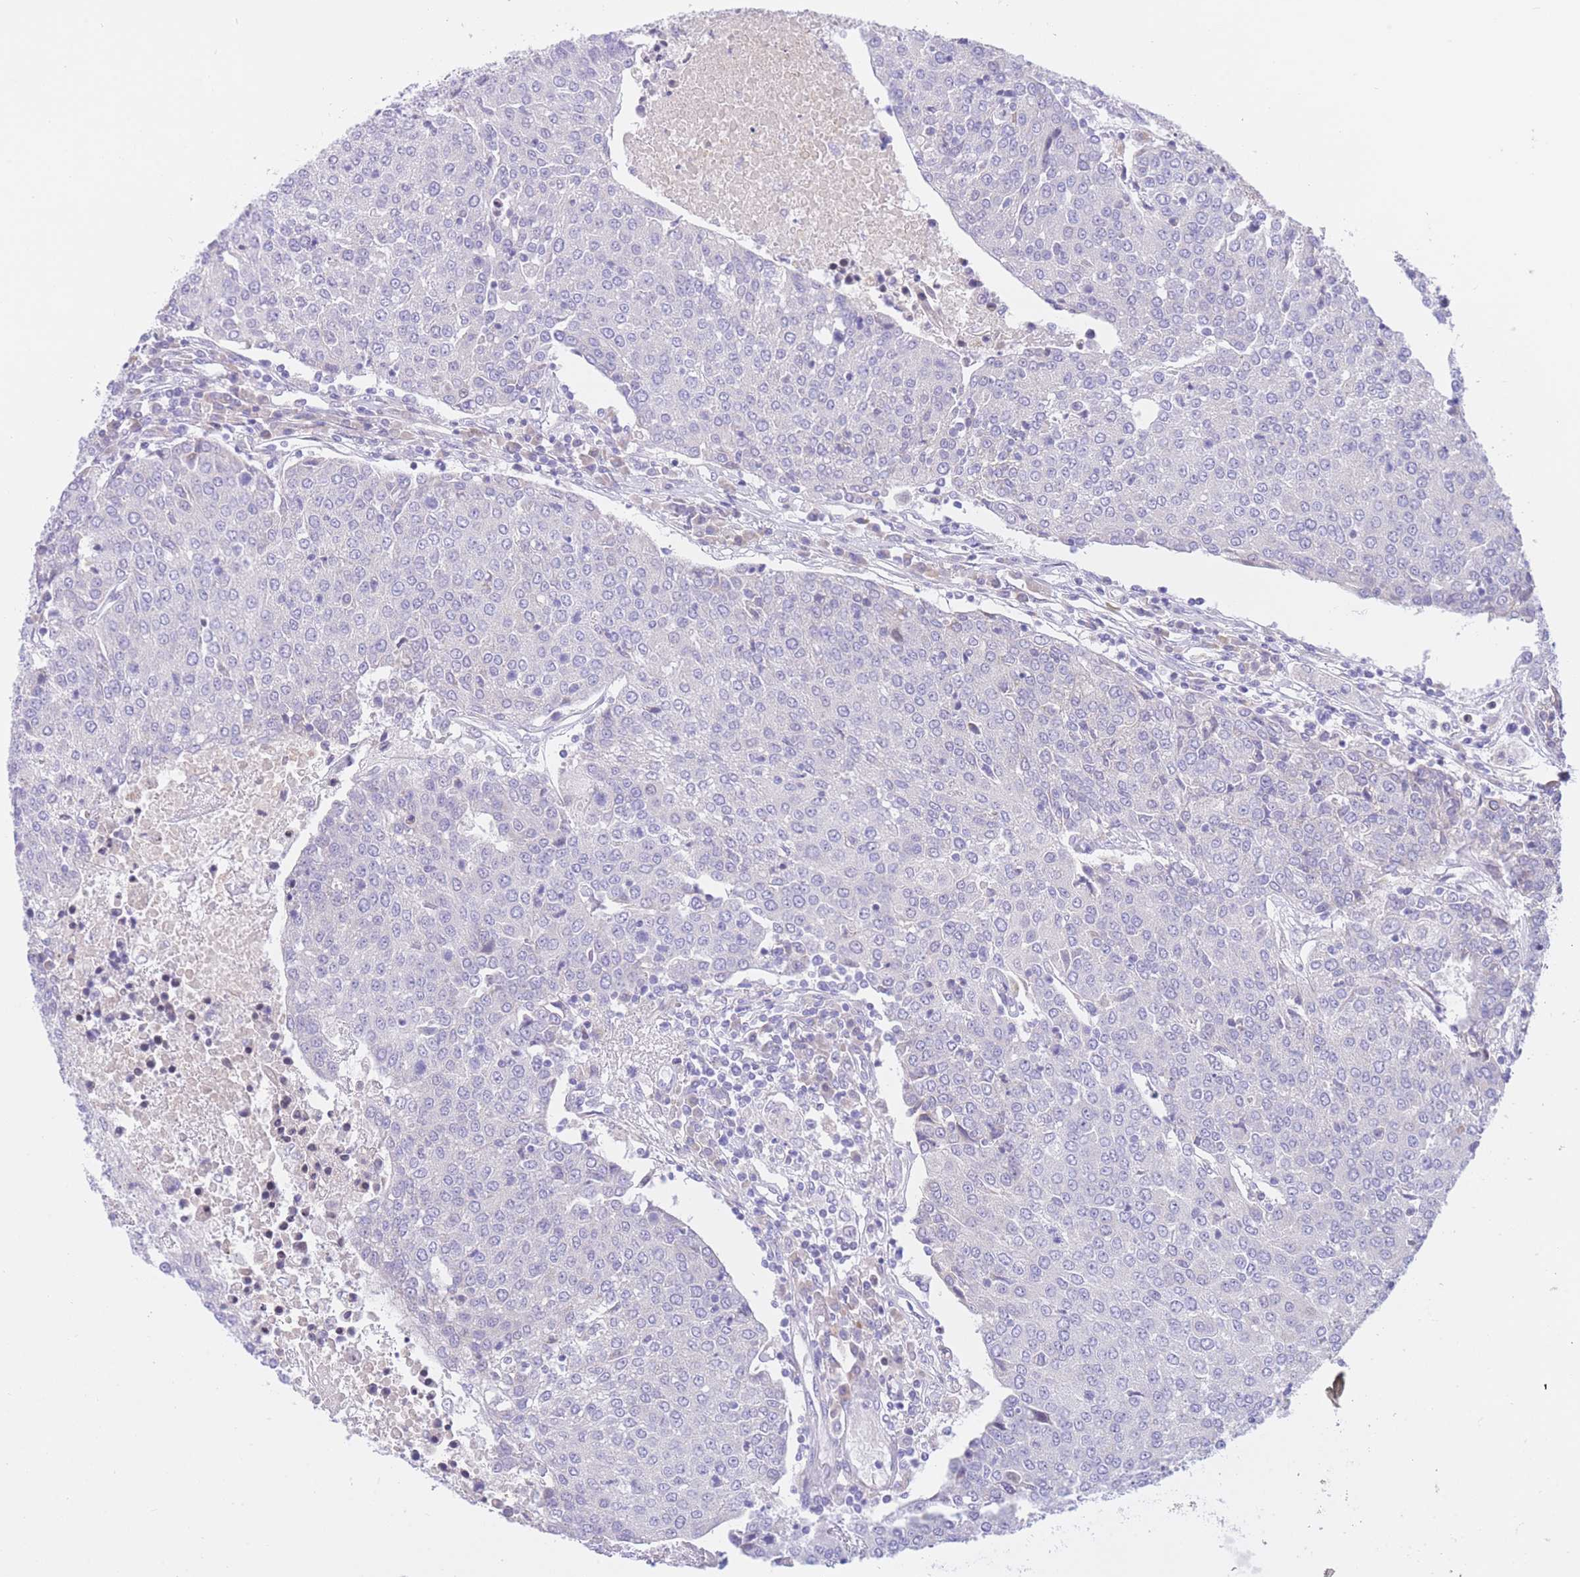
{"staining": {"intensity": "negative", "quantity": "none", "location": "none"}, "tissue": "urothelial cancer", "cell_type": "Tumor cells", "image_type": "cancer", "snomed": [{"axis": "morphology", "description": "Urothelial carcinoma, High grade"}, {"axis": "topography", "description": "Urinary bladder"}], "caption": "The immunohistochemistry (IHC) image has no significant staining in tumor cells of high-grade urothelial carcinoma tissue.", "gene": "RPL39L", "patient": {"sex": "female", "age": 85}}